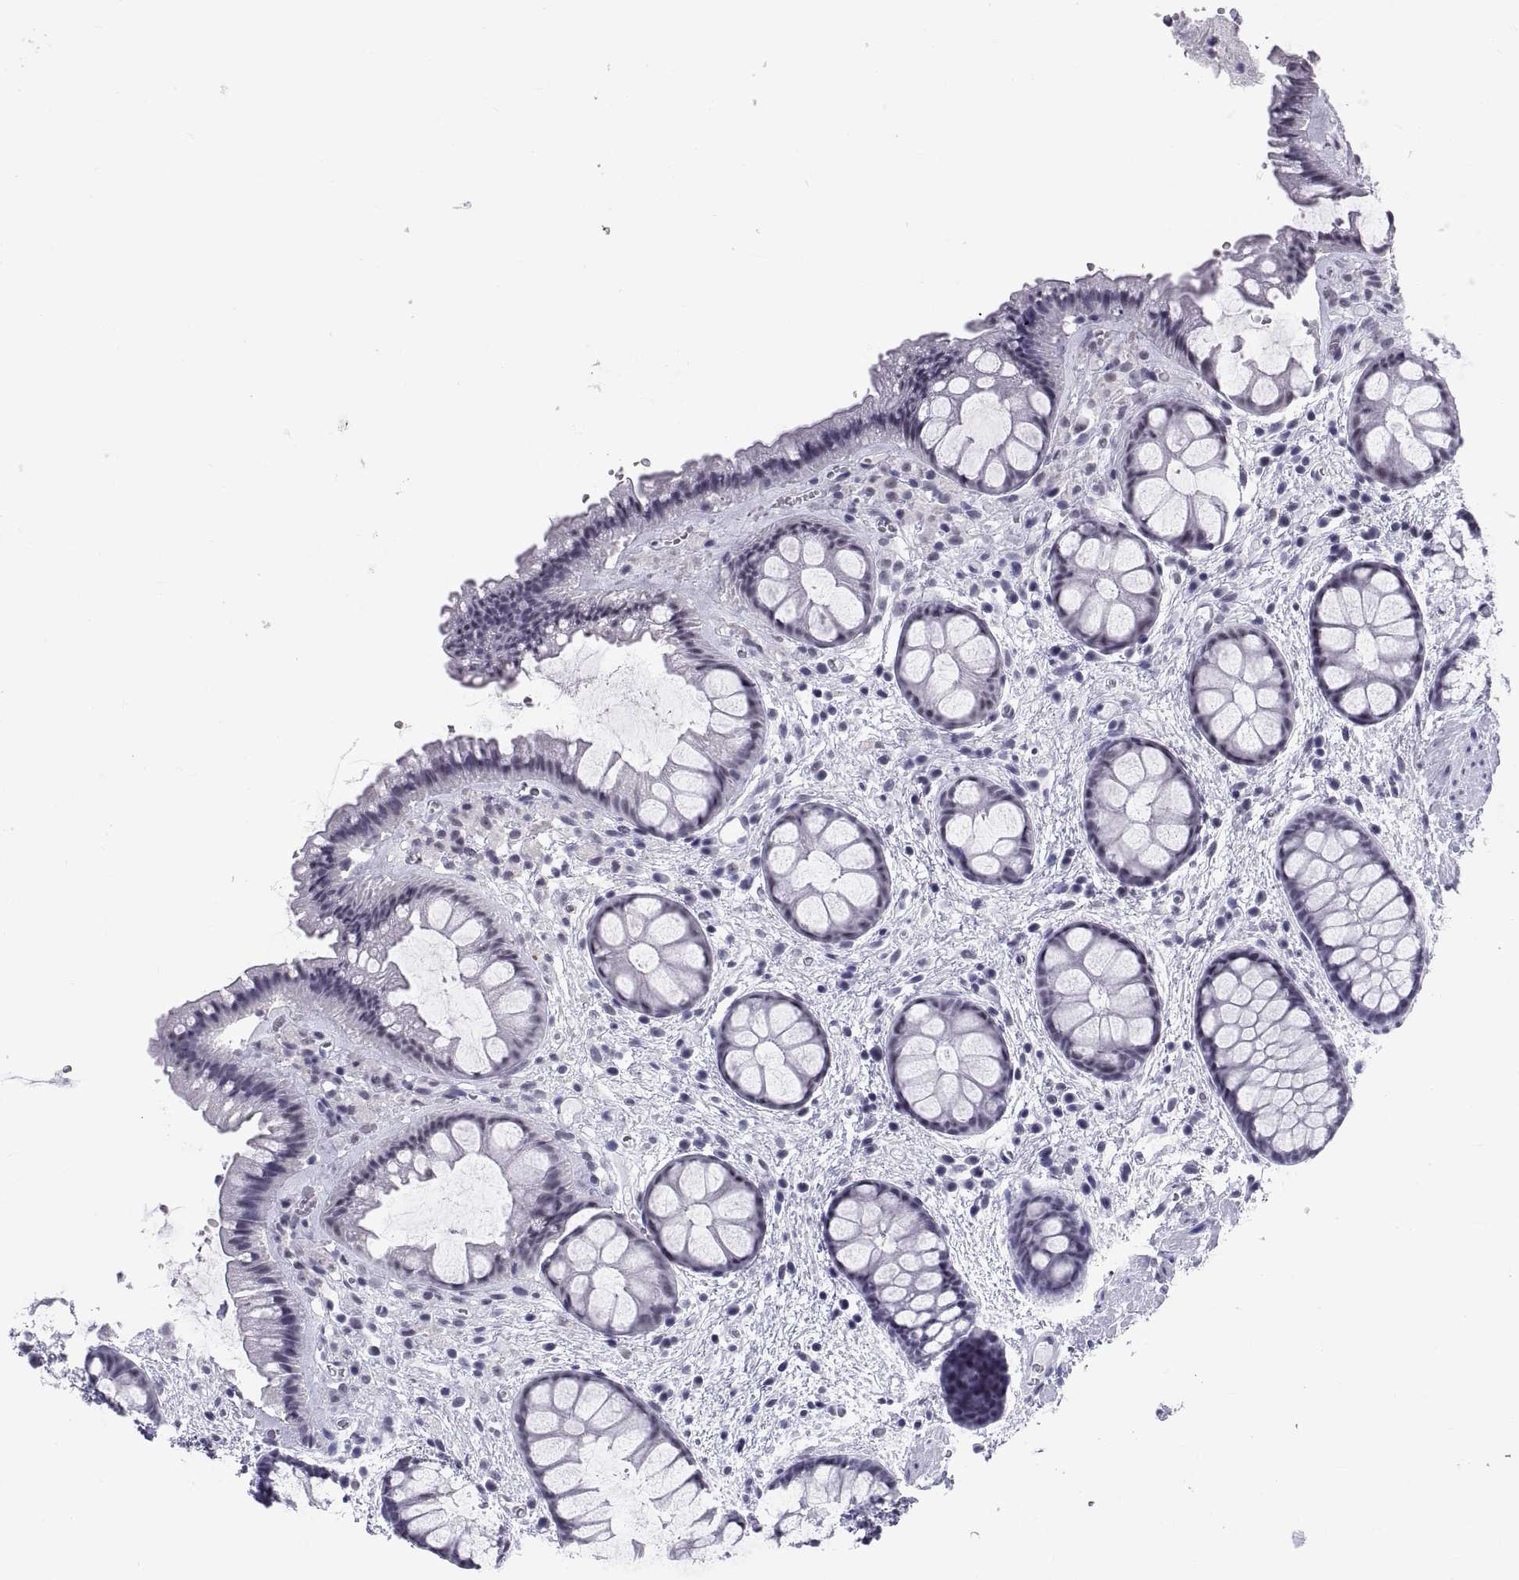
{"staining": {"intensity": "negative", "quantity": "none", "location": "none"}, "tissue": "rectum", "cell_type": "Glandular cells", "image_type": "normal", "snomed": [{"axis": "morphology", "description": "Normal tissue, NOS"}, {"axis": "topography", "description": "Rectum"}], "caption": "Immunohistochemistry (IHC) of unremarkable rectum displays no staining in glandular cells. The staining is performed using DAB brown chromogen with nuclei counter-stained in using hematoxylin.", "gene": "NEUROD6", "patient": {"sex": "female", "age": 62}}